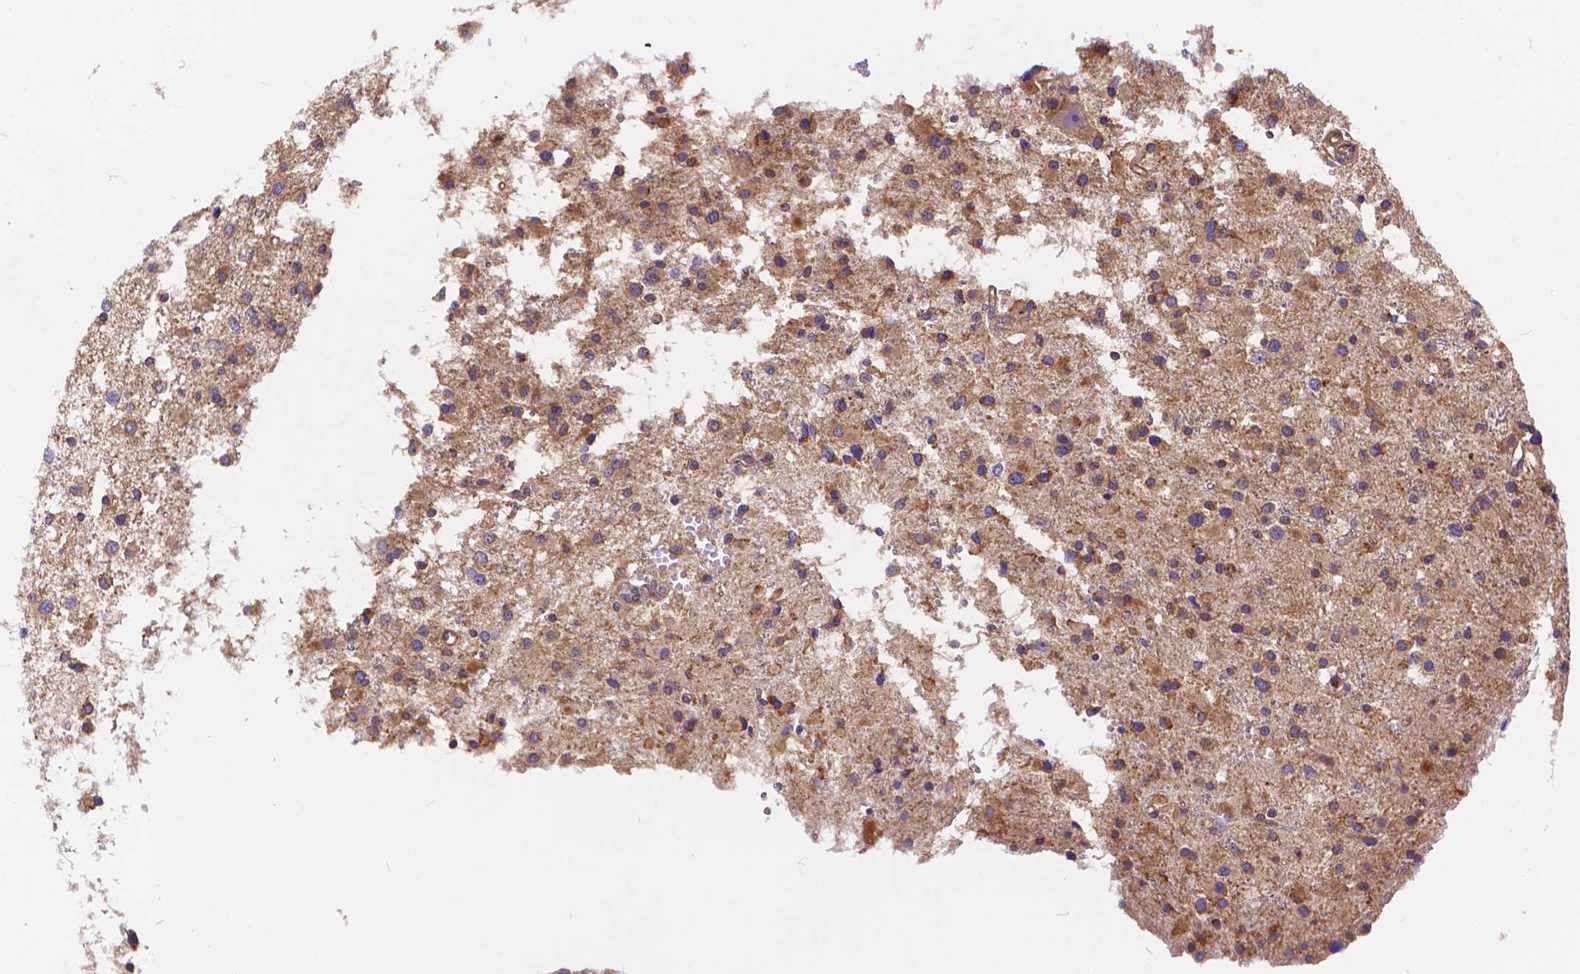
{"staining": {"intensity": "weak", "quantity": "25%-75%", "location": "cytoplasmic/membranous"}, "tissue": "glioma", "cell_type": "Tumor cells", "image_type": "cancer", "snomed": [{"axis": "morphology", "description": "Glioma, malignant, High grade"}, {"axis": "topography", "description": "Brain"}], "caption": "A micrograph of human glioma stained for a protein displays weak cytoplasmic/membranous brown staining in tumor cells. (DAB (3,3'-diaminobenzidine) IHC with brightfield microscopy, high magnification).", "gene": "ARAP1", "patient": {"sex": "male", "age": 54}}